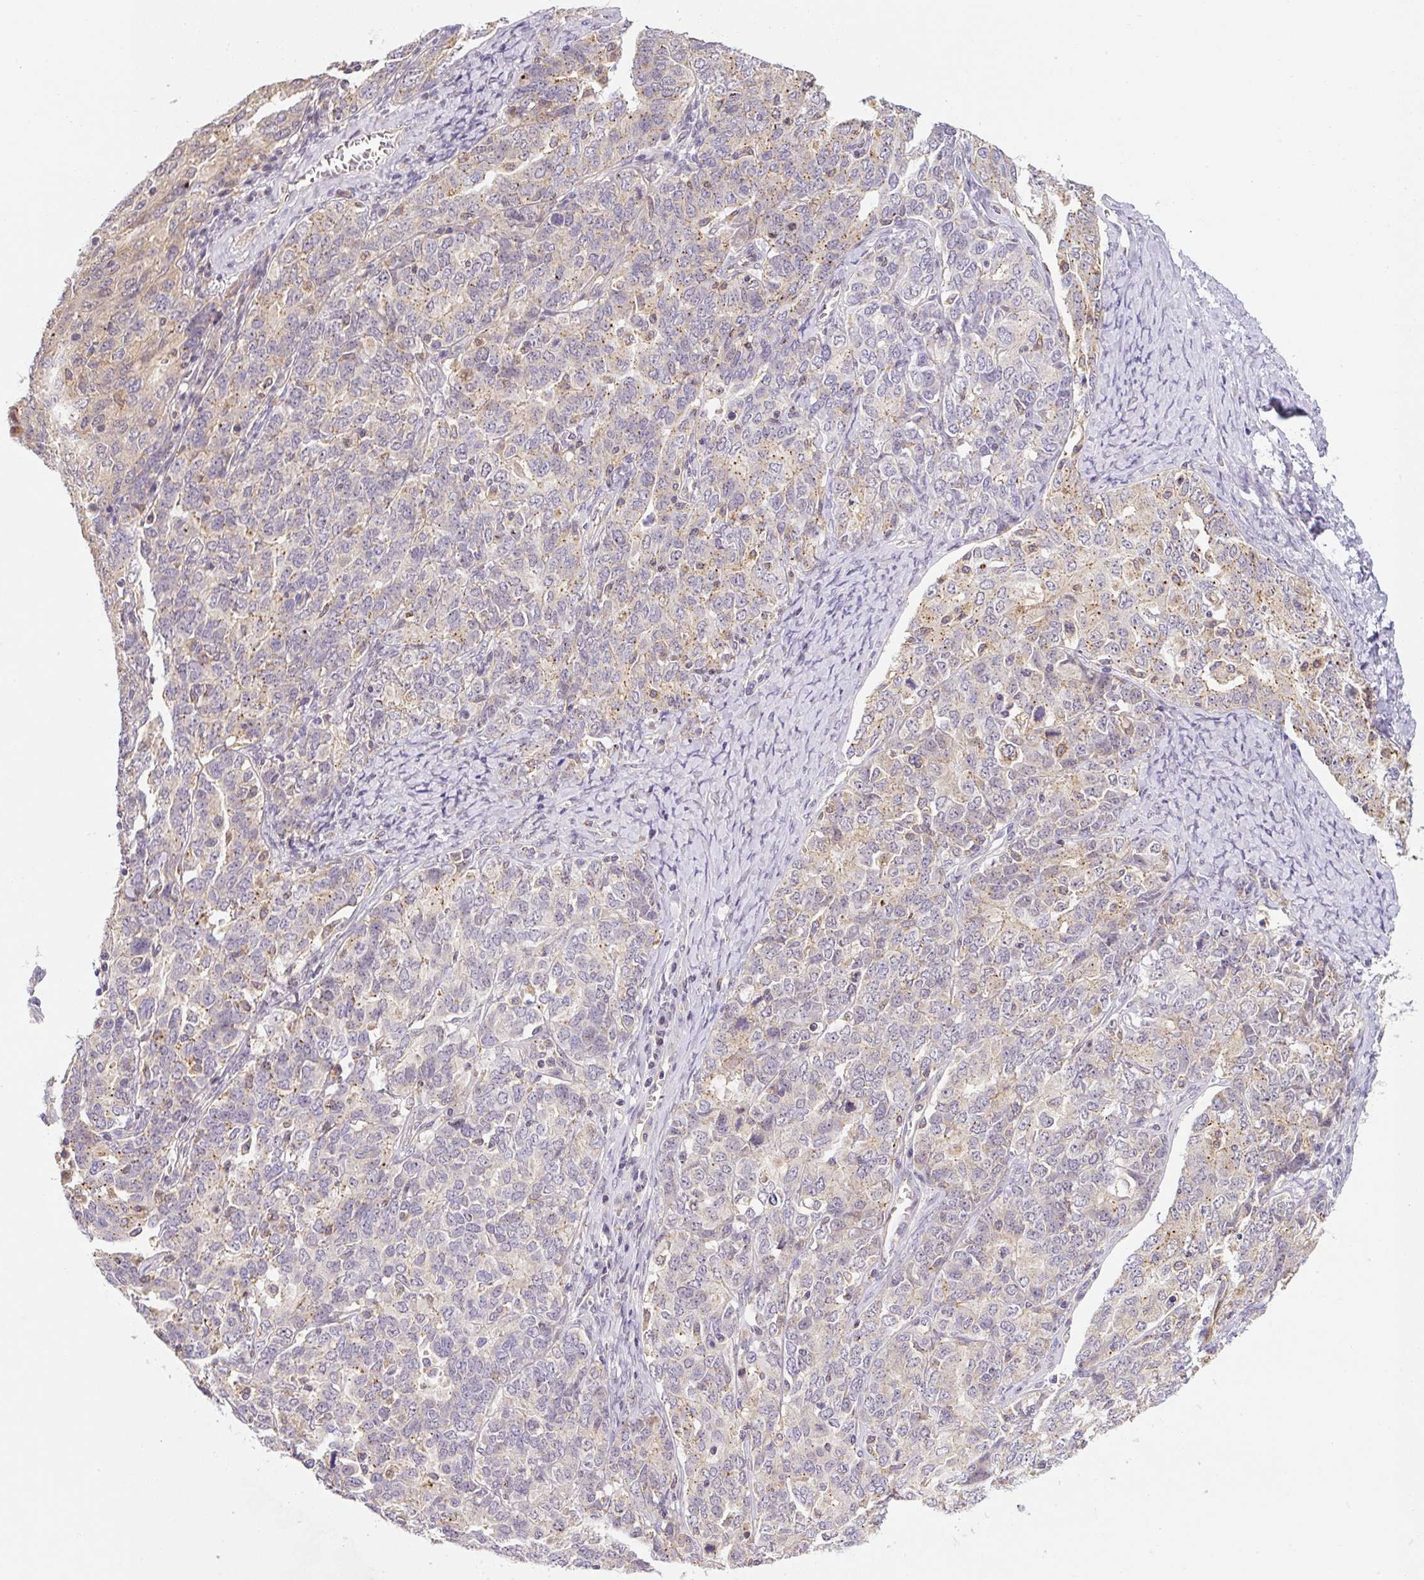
{"staining": {"intensity": "moderate", "quantity": "25%-75%", "location": "cytoplasmic/membranous"}, "tissue": "ovarian cancer", "cell_type": "Tumor cells", "image_type": "cancer", "snomed": [{"axis": "morphology", "description": "Carcinoma, endometroid"}, {"axis": "topography", "description": "Ovary"}], "caption": "Endometroid carcinoma (ovarian) tissue displays moderate cytoplasmic/membranous positivity in about 25%-75% of tumor cells, visualized by immunohistochemistry. (DAB (3,3'-diaminobenzidine) IHC, brown staining for protein, blue staining for nuclei).", "gene": "PLA2G4A", "patient": {"sex": "female", "age": 62}}